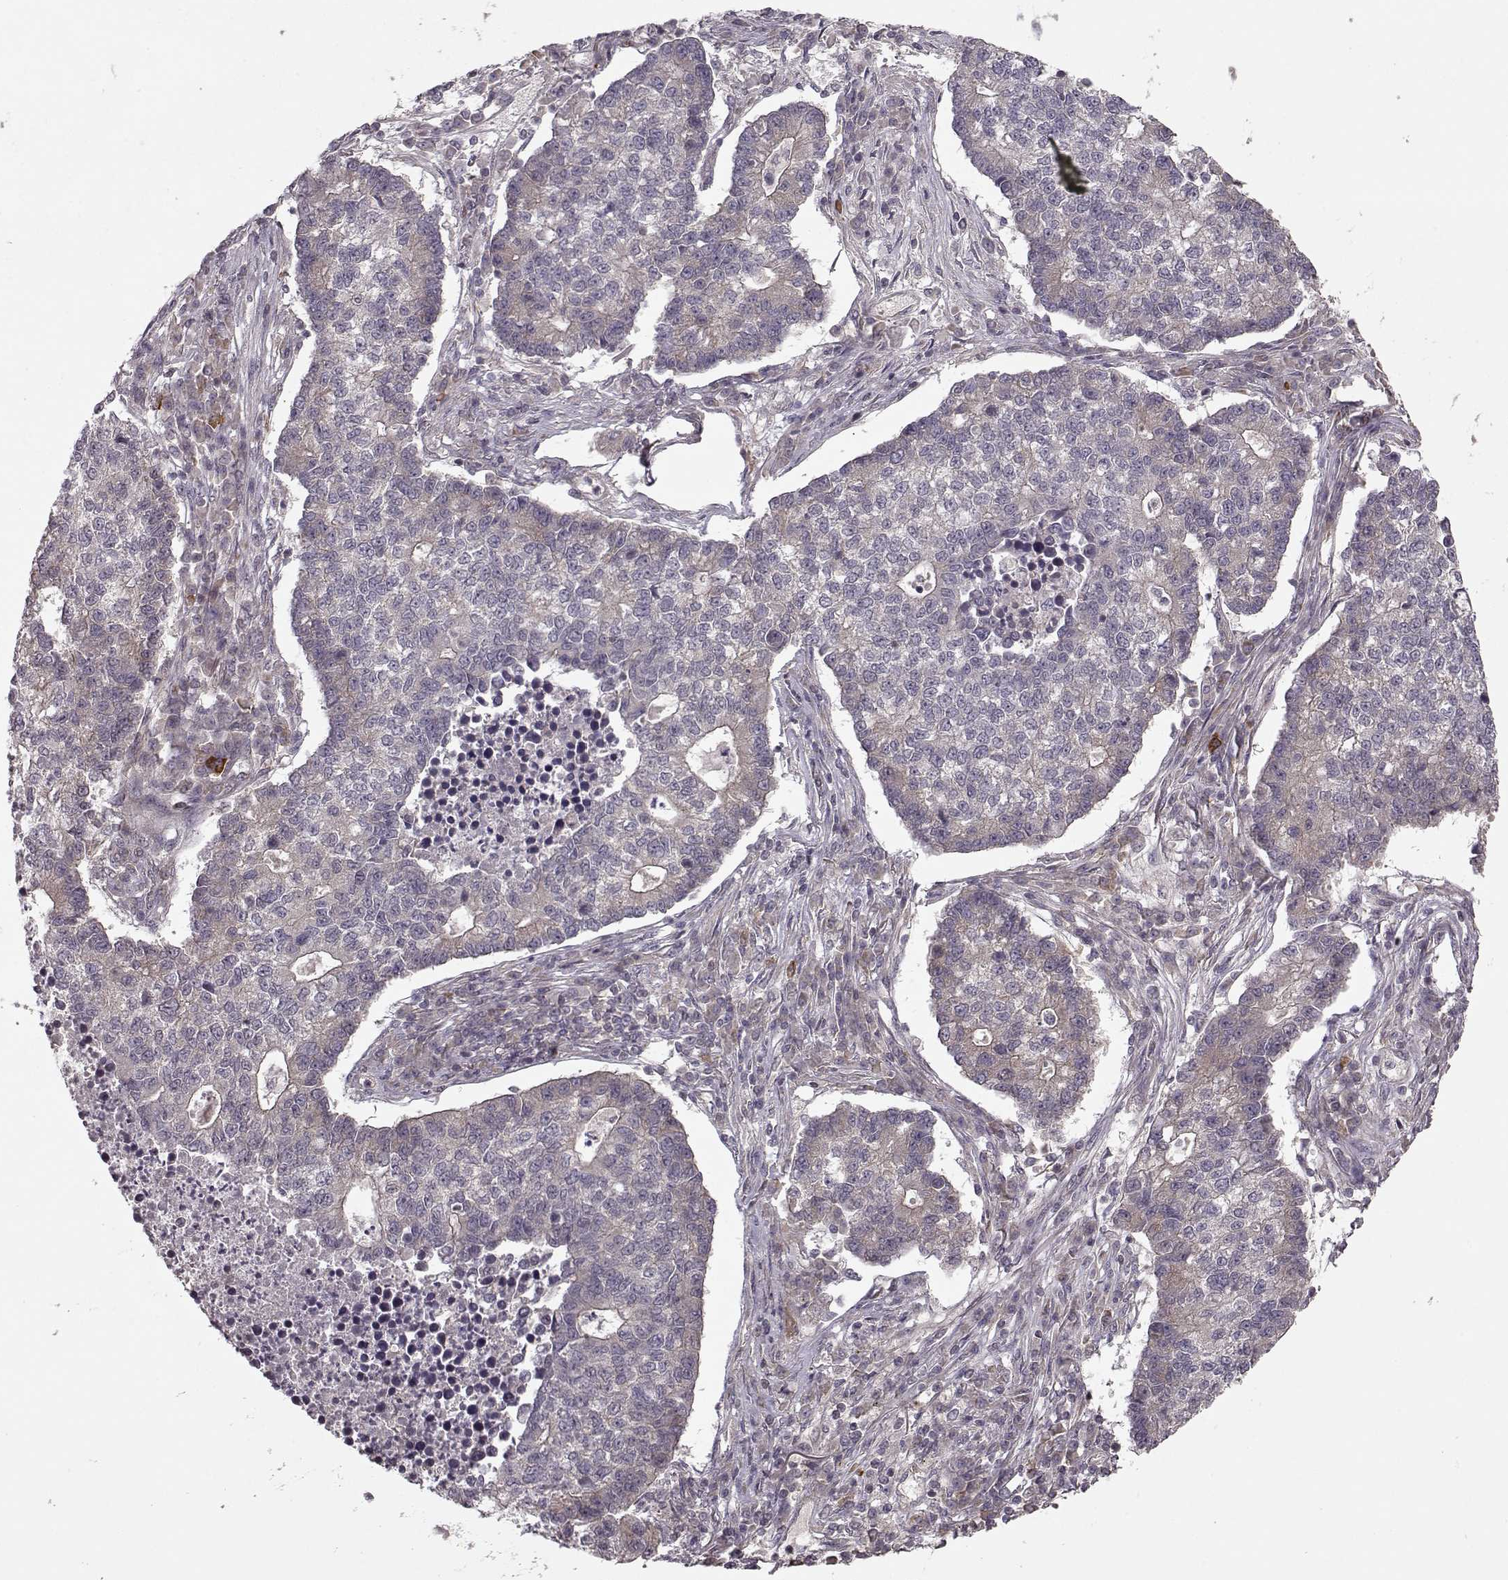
{"staining": {"intensity": "negative", "quantity": "none", "location": "none"}, "tissue": "lung cancer", "cell_type": "Tumor cells", "image_type": "cancer", "snomed": [{"axis": "morphology", "description": "Adenocarcinoma, NOS"}, {"axis": "topography", "description": "Lung"}], "caption": "Immunohistochemistry photomicrograph of neoplastic tissue: adenocarcinoma (lung) stained with DAB demonstrates no significant protein positivity in tumor cells.", "gene": "SLAIN2", "patient": {"sex": "male", "age": 57}}